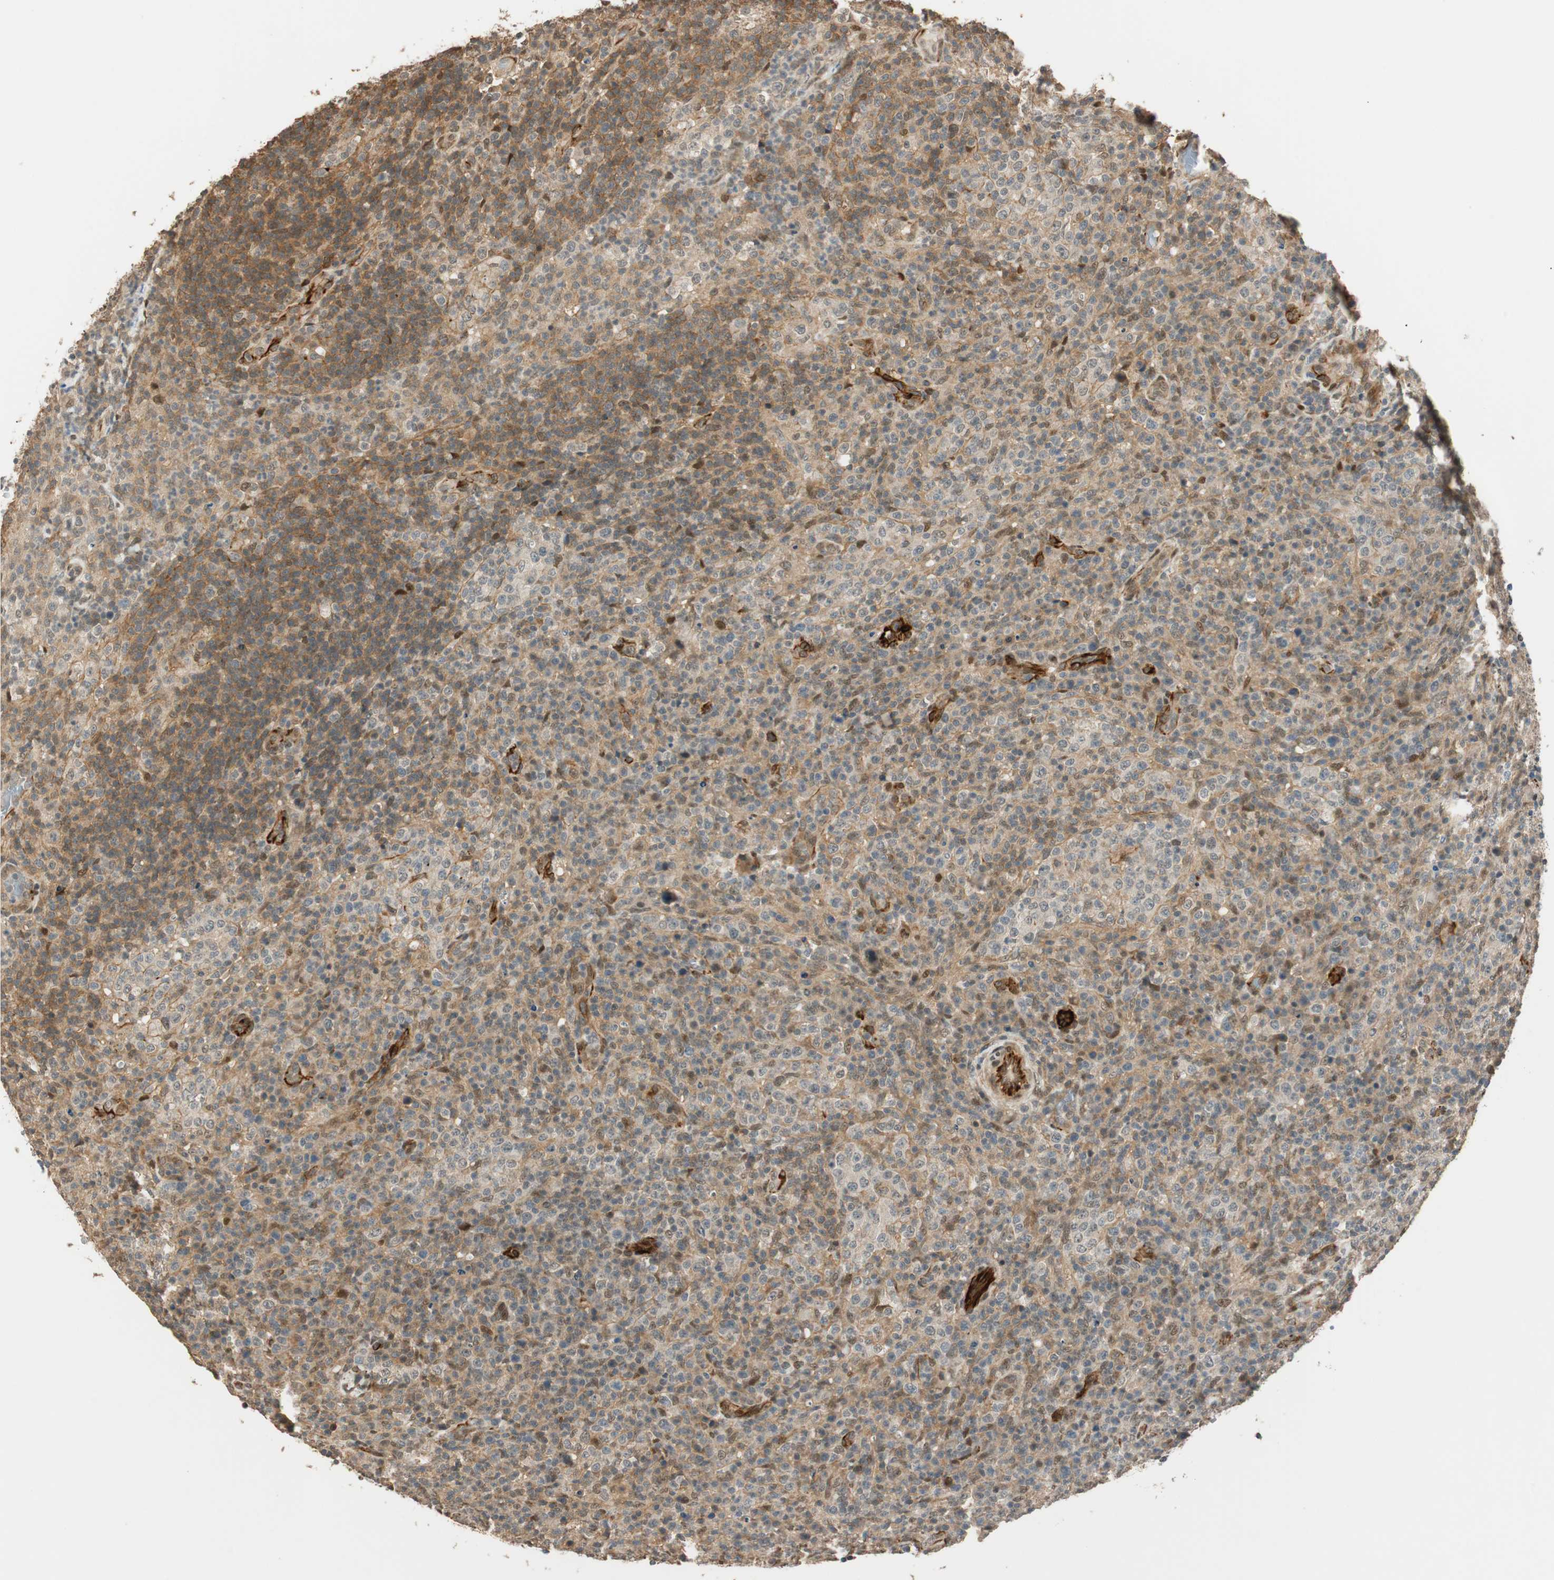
{"staining": {"intensity": "negative", "quantity": "none", "location": "none"}, "tissue": "lymphoma", "cell_type": "Tumor cells", "image_type": "cancer", "snomed": [{"axis": "morphology", "description": "Malignant lymphoma, non-Hodgkin's type, High grade"}, {"axis": "topography", "description": "Lymph node"}], "caption": "Lymphoma was stained to show a protein in brown. There is no significant positivity in tumor cells.", "gene": "NES", "patient": {"sex": "female", "age": 76}}